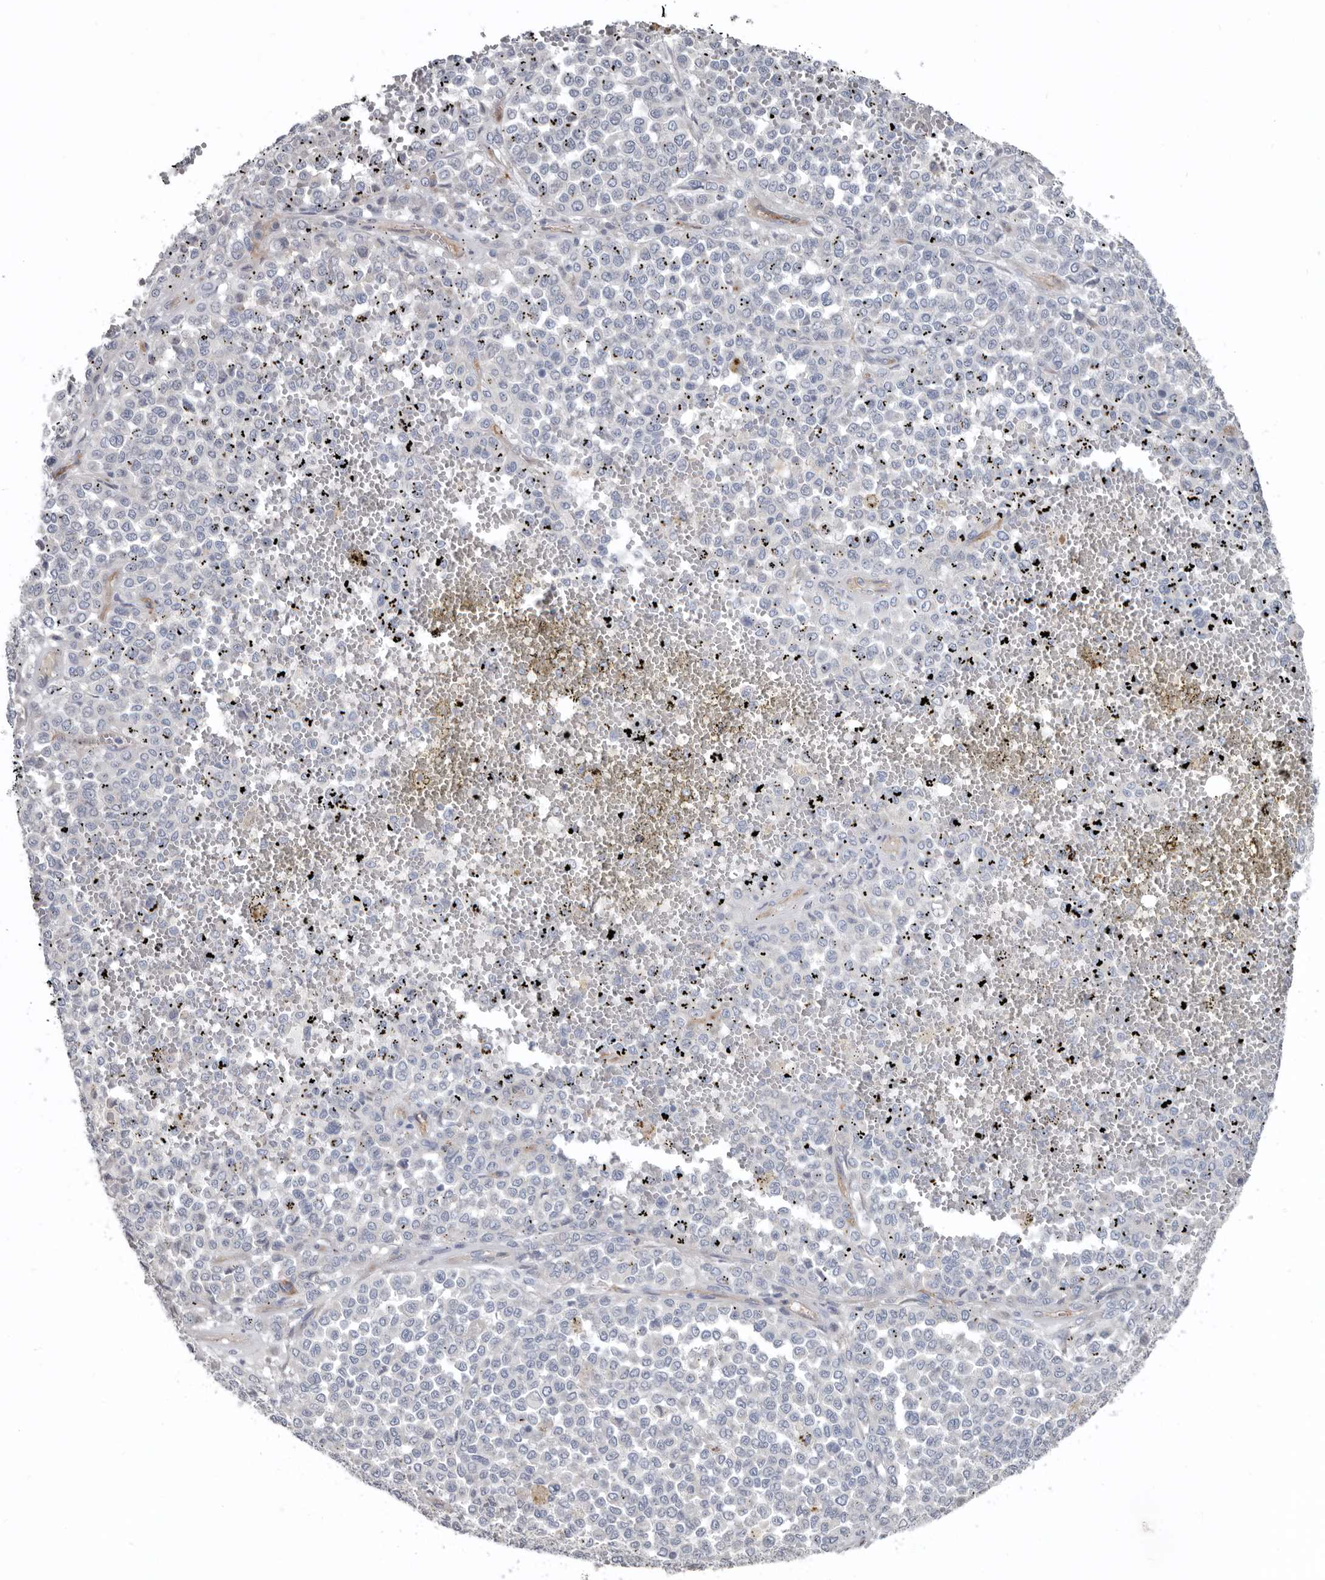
{"staining": {"intensity": "negative", "quantity": "none", "location": "none"}, "tissue": "melanoma", "cell_type": "Tumor cells", "image_type": "cancer", "snomed": [{"axis": "morphology", "description": "Malignant melanoma, Metastatic site"}, {"axis": "topography", "description": "Pancreas"}], "caption": "This is an immunohistochemistry photomicrograph of human malignant melanoma (metastatic site). There is no expression in tumor cells.", "gene": "ZNF114", "patient": {"sex": "female", "age": 30}}